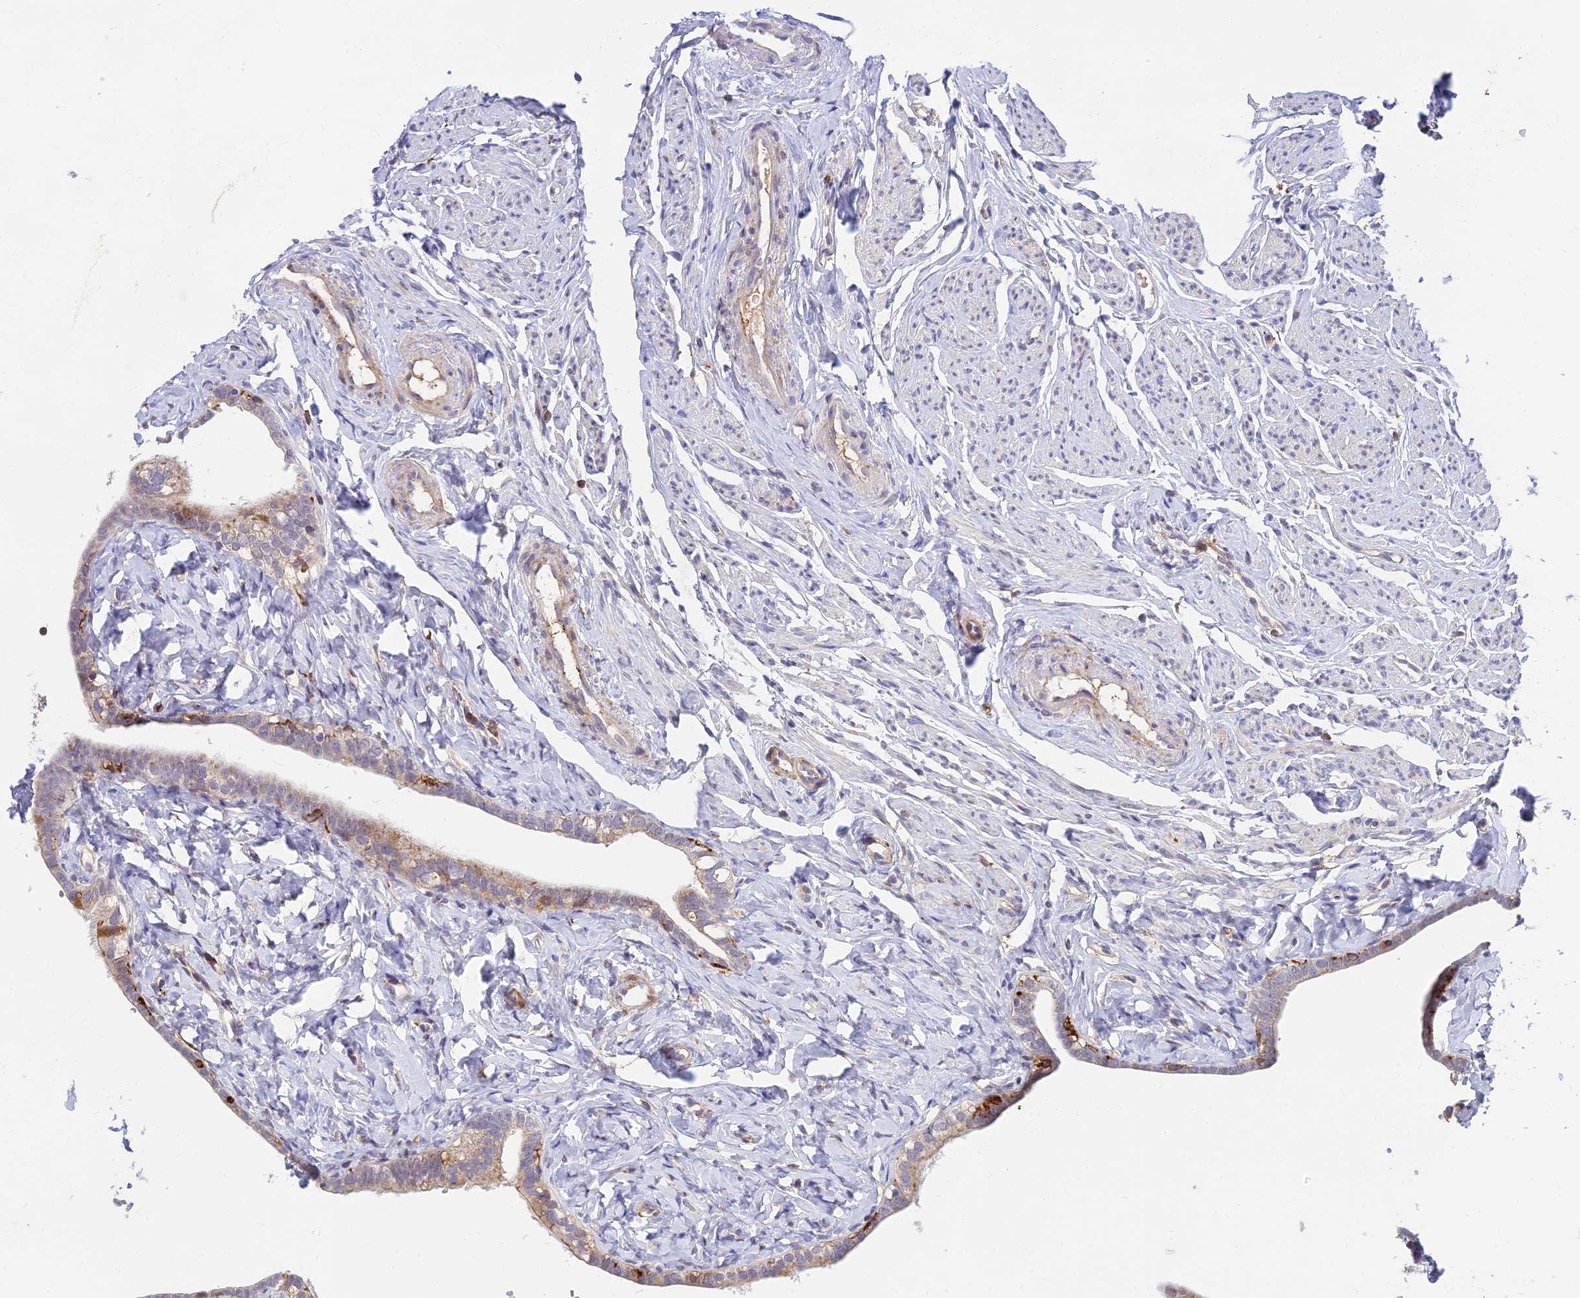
{"staining": {"intensity": "strong", "quantity": "<25%", "location": "cytoplasmic/membranous"}, "tissue": "fallopian tube", "cell_type": "Glandular cells", "image_type": "normal", "snomed": [{"axis": "morphology", "description": "Normal tissue, NOS"}, {"axis": "topography", "description": "Fallopian tube"}], "caption": "Benign fallopian tube displays strong cytoplasmic/membranous expression in approximately <25% of glandular cells The protein of interest is stained brown, and the nuclei are stained in blue (DAB (3,3'-diaminobenzidine) IHC with brightfield microscopy, high magnification)..", "gene": "ASPDH", "patient": {"sex": "female", "age": 66}}